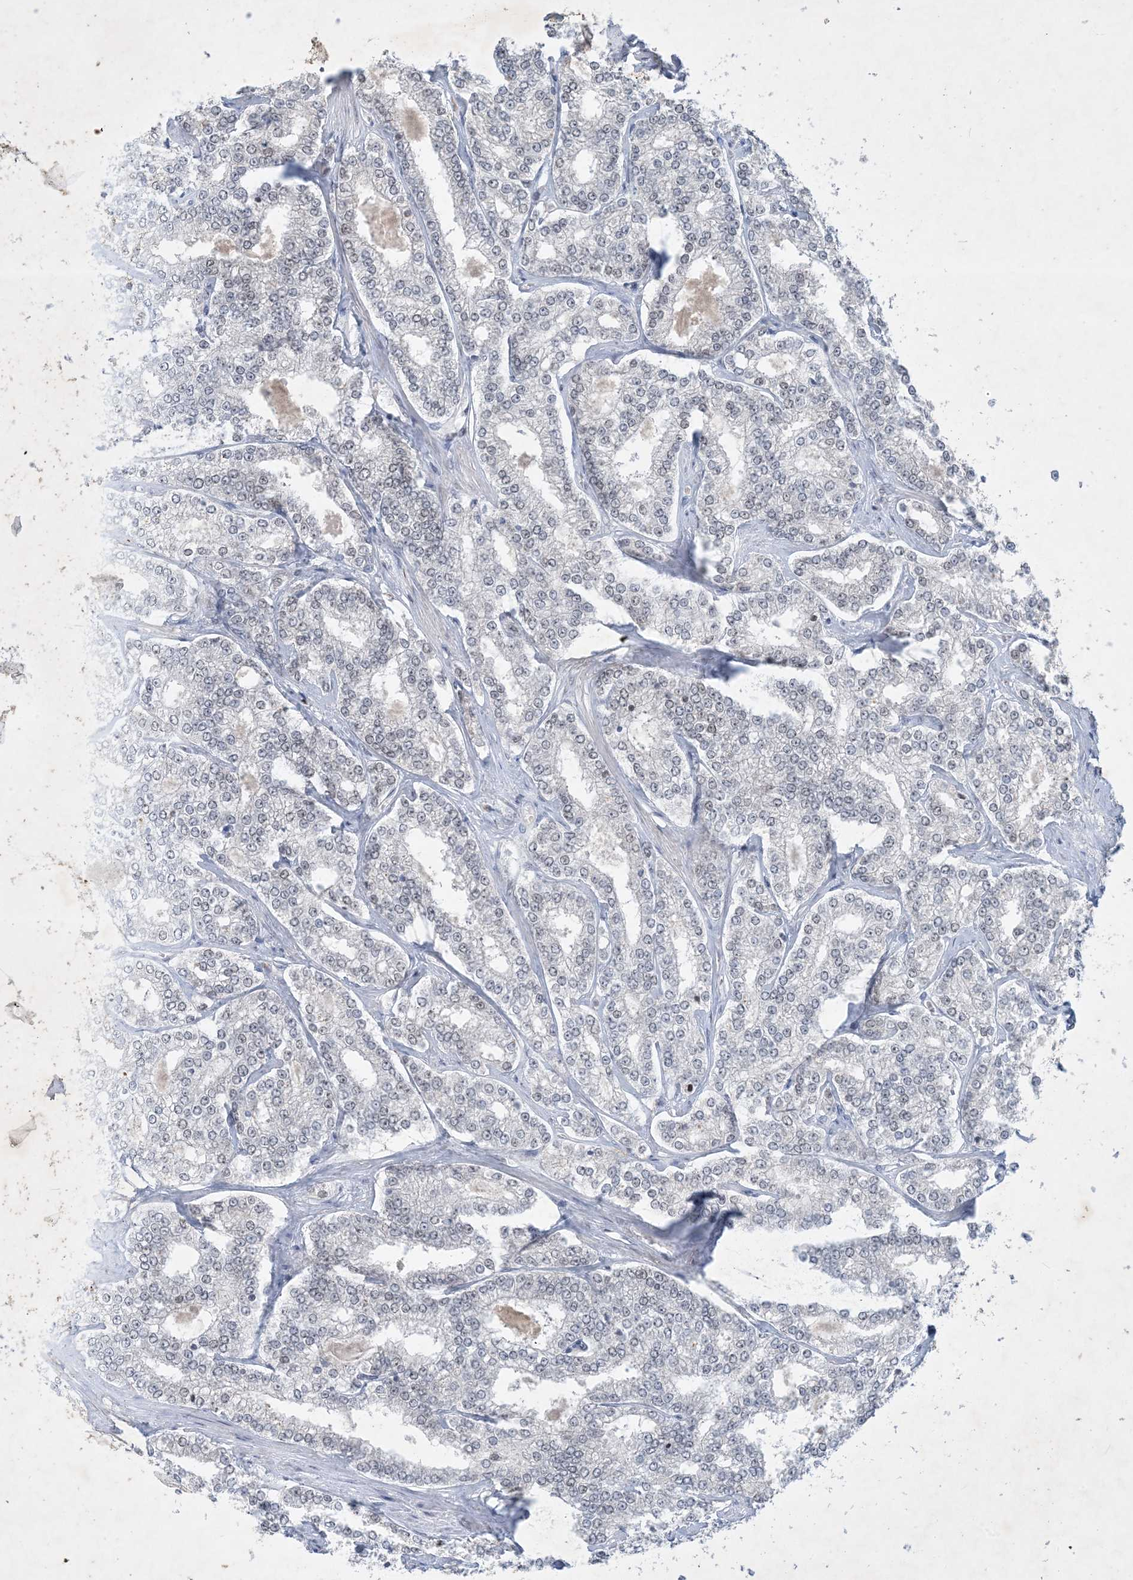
{"staining": {"intensity": "negative", "quantity": "none", "location": "none"}, "tissue": "prostate cancer", "cell_type": "Tumor cells", "image_type": "cancer", "snomed": [{"axis": "morphology", "description": "Normal tissue, NOS"}, {"axis": "morphology", "description": "Adenocarcinoma, High grade"}, {"axis": "topography", "description": "Prostate"}], "caption": "This is an immunohistochemistry image of human prostate cancer. There is no staining in tumor cells.", "gene": "ZNF674", "patient": {"sex": "male", "age": 83}}